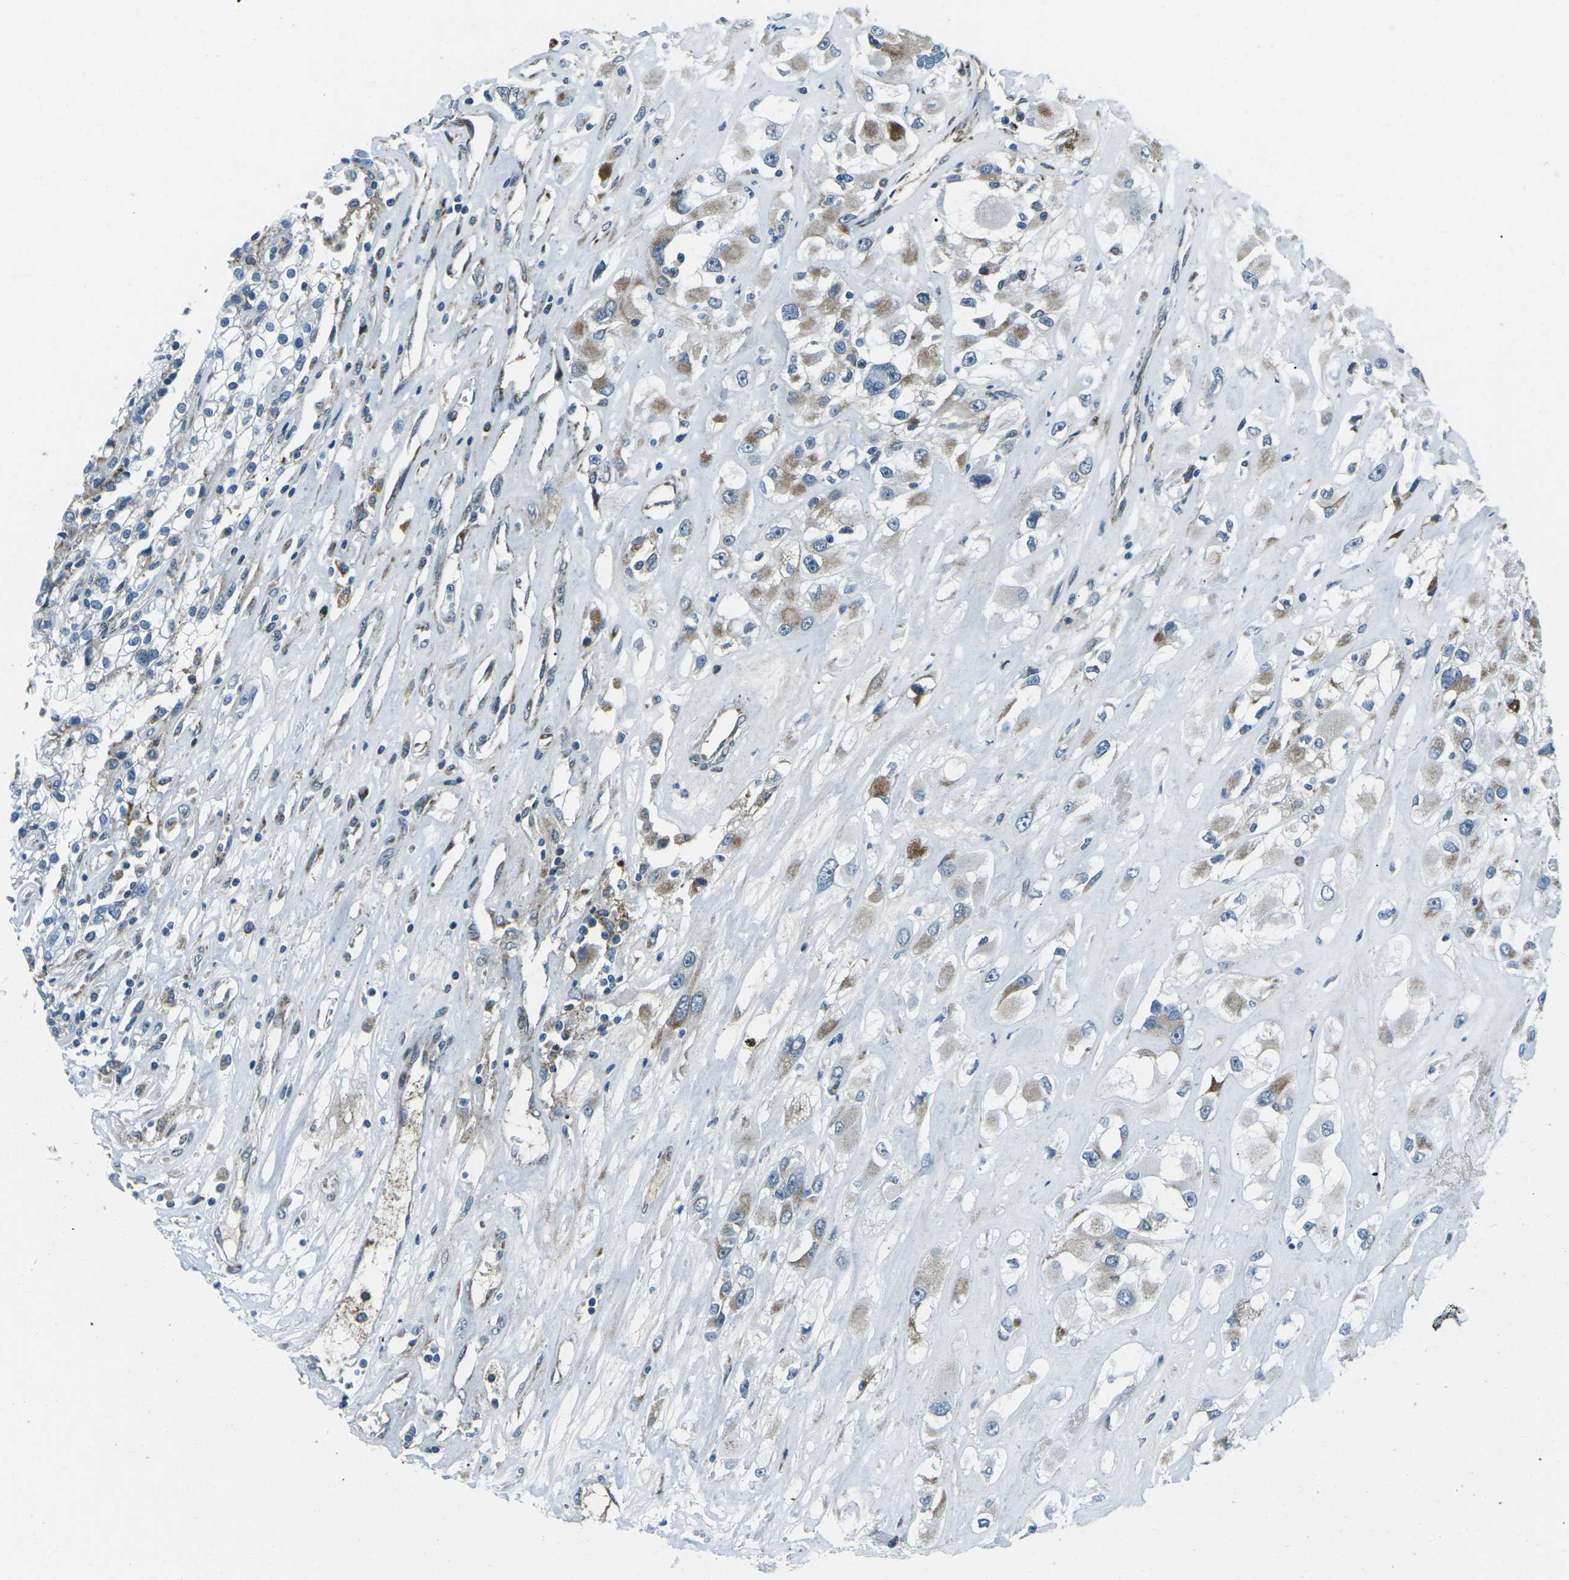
{"staining": {"intensity": "moderate", "quantity": "25%-75%", "location": "cytoplasmic/membranous"}, "tissue": "renal cancer", "cell_type": "Tumor cells", "image_type": "cancer", "snomed": [{"axis": "morphology", "description": "Adenocarcinoma, NOS"}, {"axis": "topography", "description": "Kidney"}], "caption": "Moderate cytoplasmic/membranous expression is present in about 25%-75% of tumor cells in adenocarcinoma (renal).", "gene": "RFESD", "patient": {"sex": "female", "age": 52}}